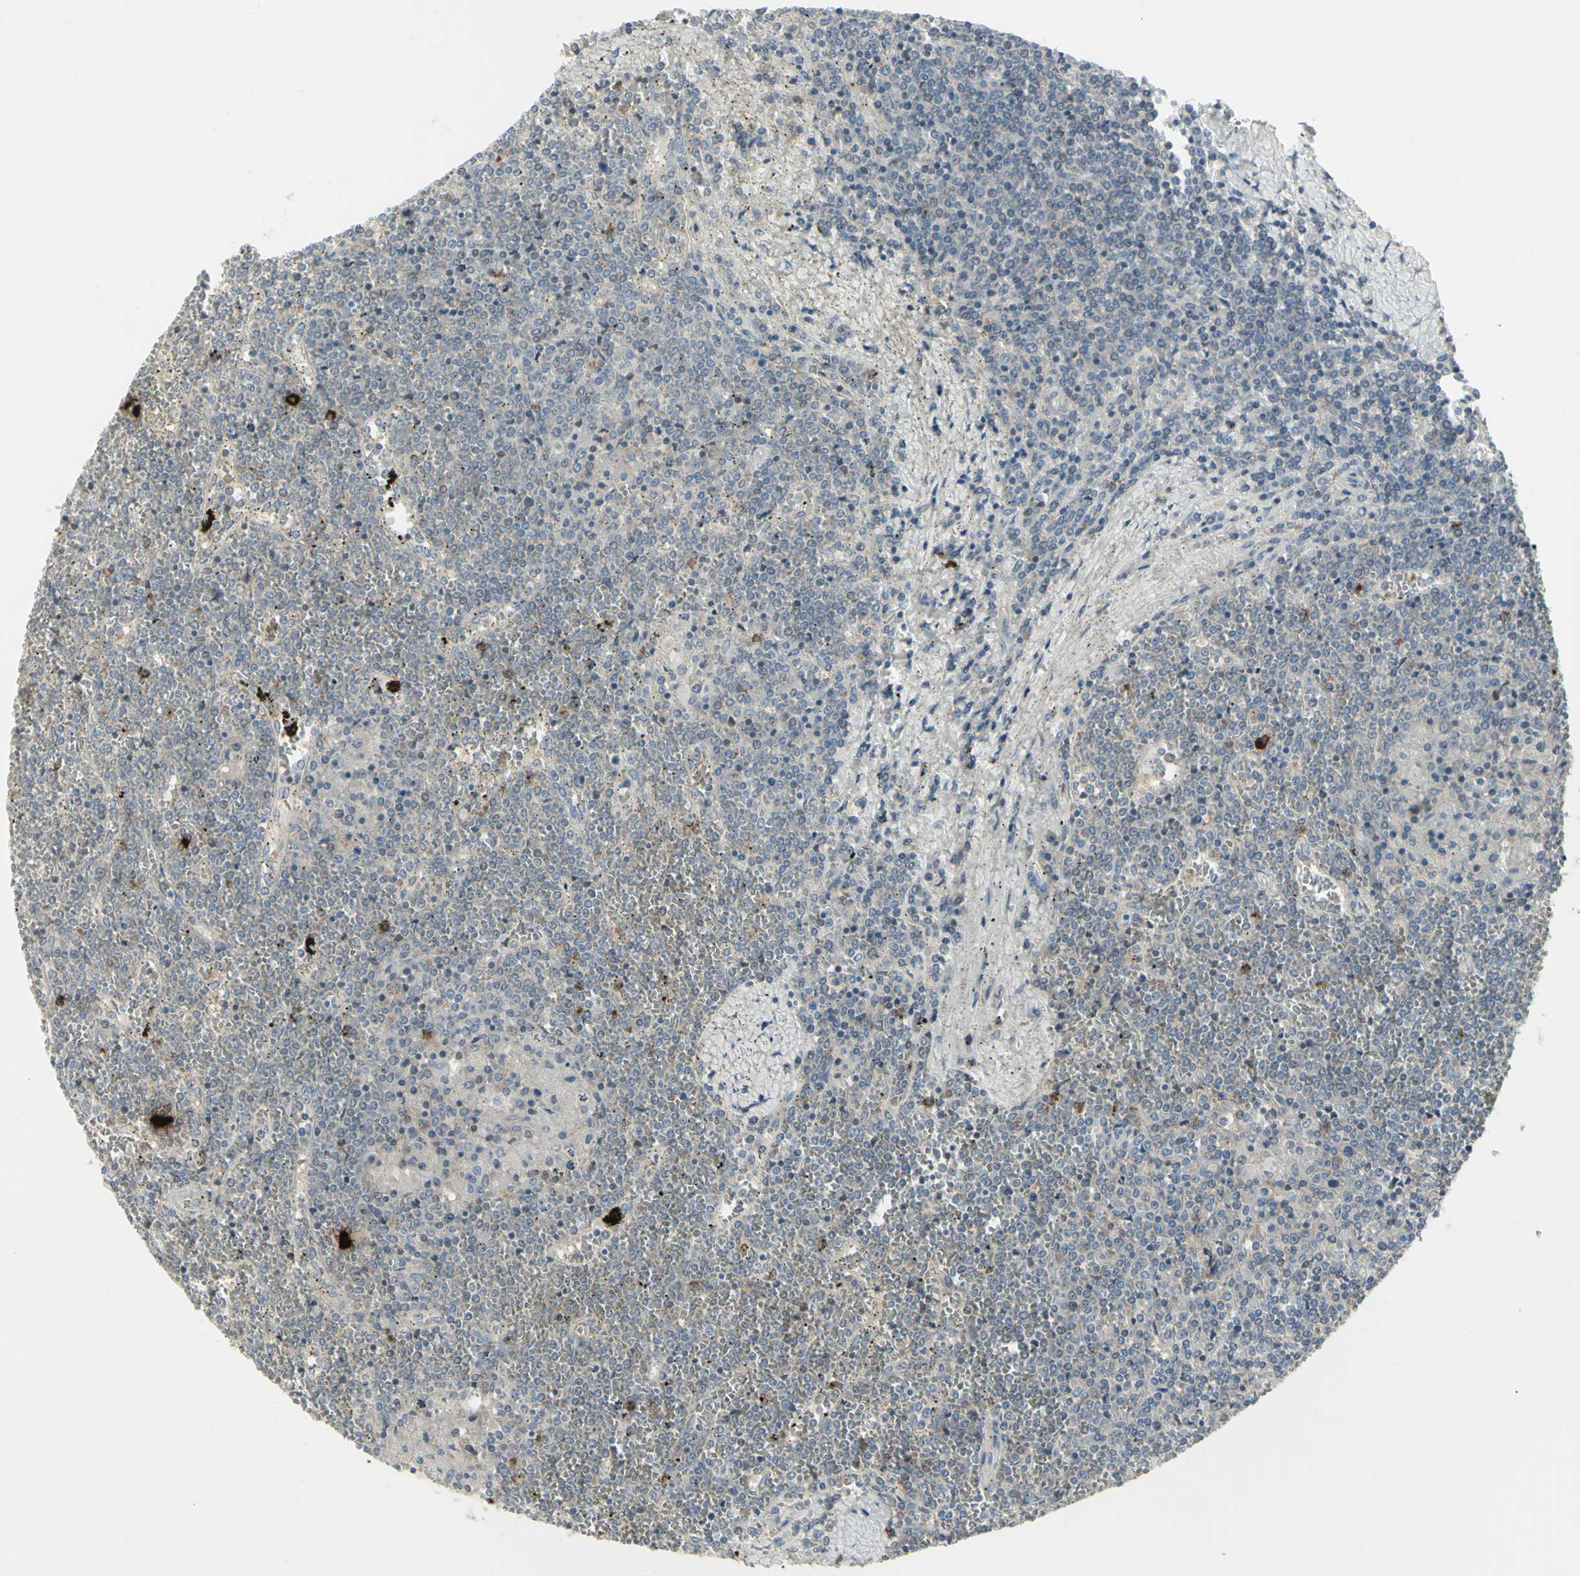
{"staining": {"intensity": "strong", "quantity": "<25%", "location": "cytoplasmic/membranous"}, "tissue": "lymphoma", "cell_type": "Tumor cells", "image_type": "cancer", "snomed": [{"axis": "morphology", "description": "Malignant lymphoma, non-Hodgkin's type, Low grade"}, {"axis": "topography", "description": "Spleen"}], "caption": "An image showing strong cytoplasmic/membranous expression in about <25% of tumor cells in lymphoma, as visualized by brown immunohistochemical staining.", "gene": "CCNB2", "patient": {"sex": "female", "age": 19}}